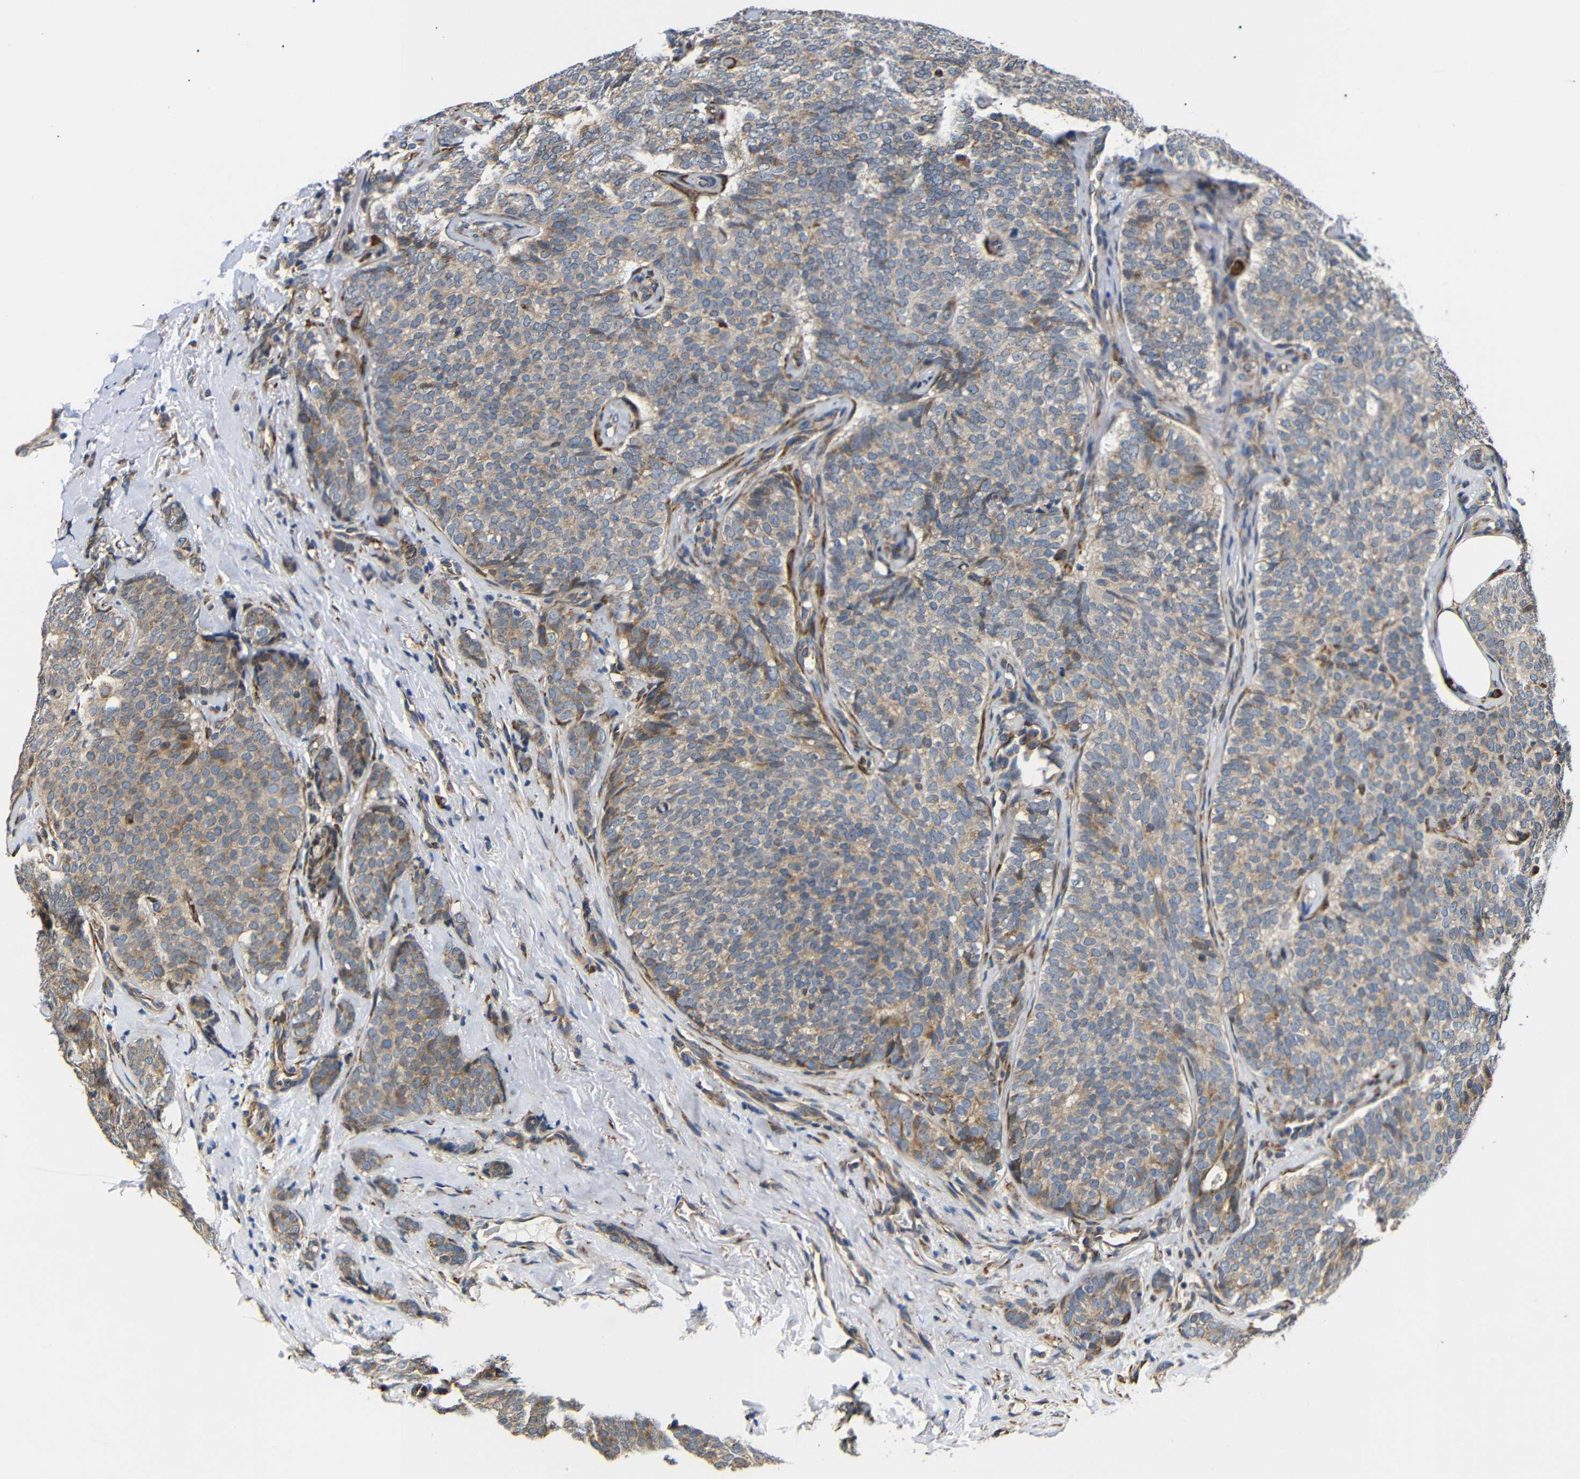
{"staining": {"intensity": "weak", "quantity": ">75%", "location": "cytoplasmic/membranous"}, "tissue": "breast cancer", "cell_type": "Tumor cells", "image_type": "cancer", "snomed": [{"axis": "morphology", "description": "Lobular carcinoma"}, {"axis": "topography", "description": "Skin"}, {"axis": "topography", "description": "Breast"}], "caption": "The immunohistochemical stain labels weak cytoplasmic/membranous positivity in tumor cells of lobular carcinoma (breast) tissue.", "gene": "KANK4", "patient": {"sex": "female", "age": 46}}